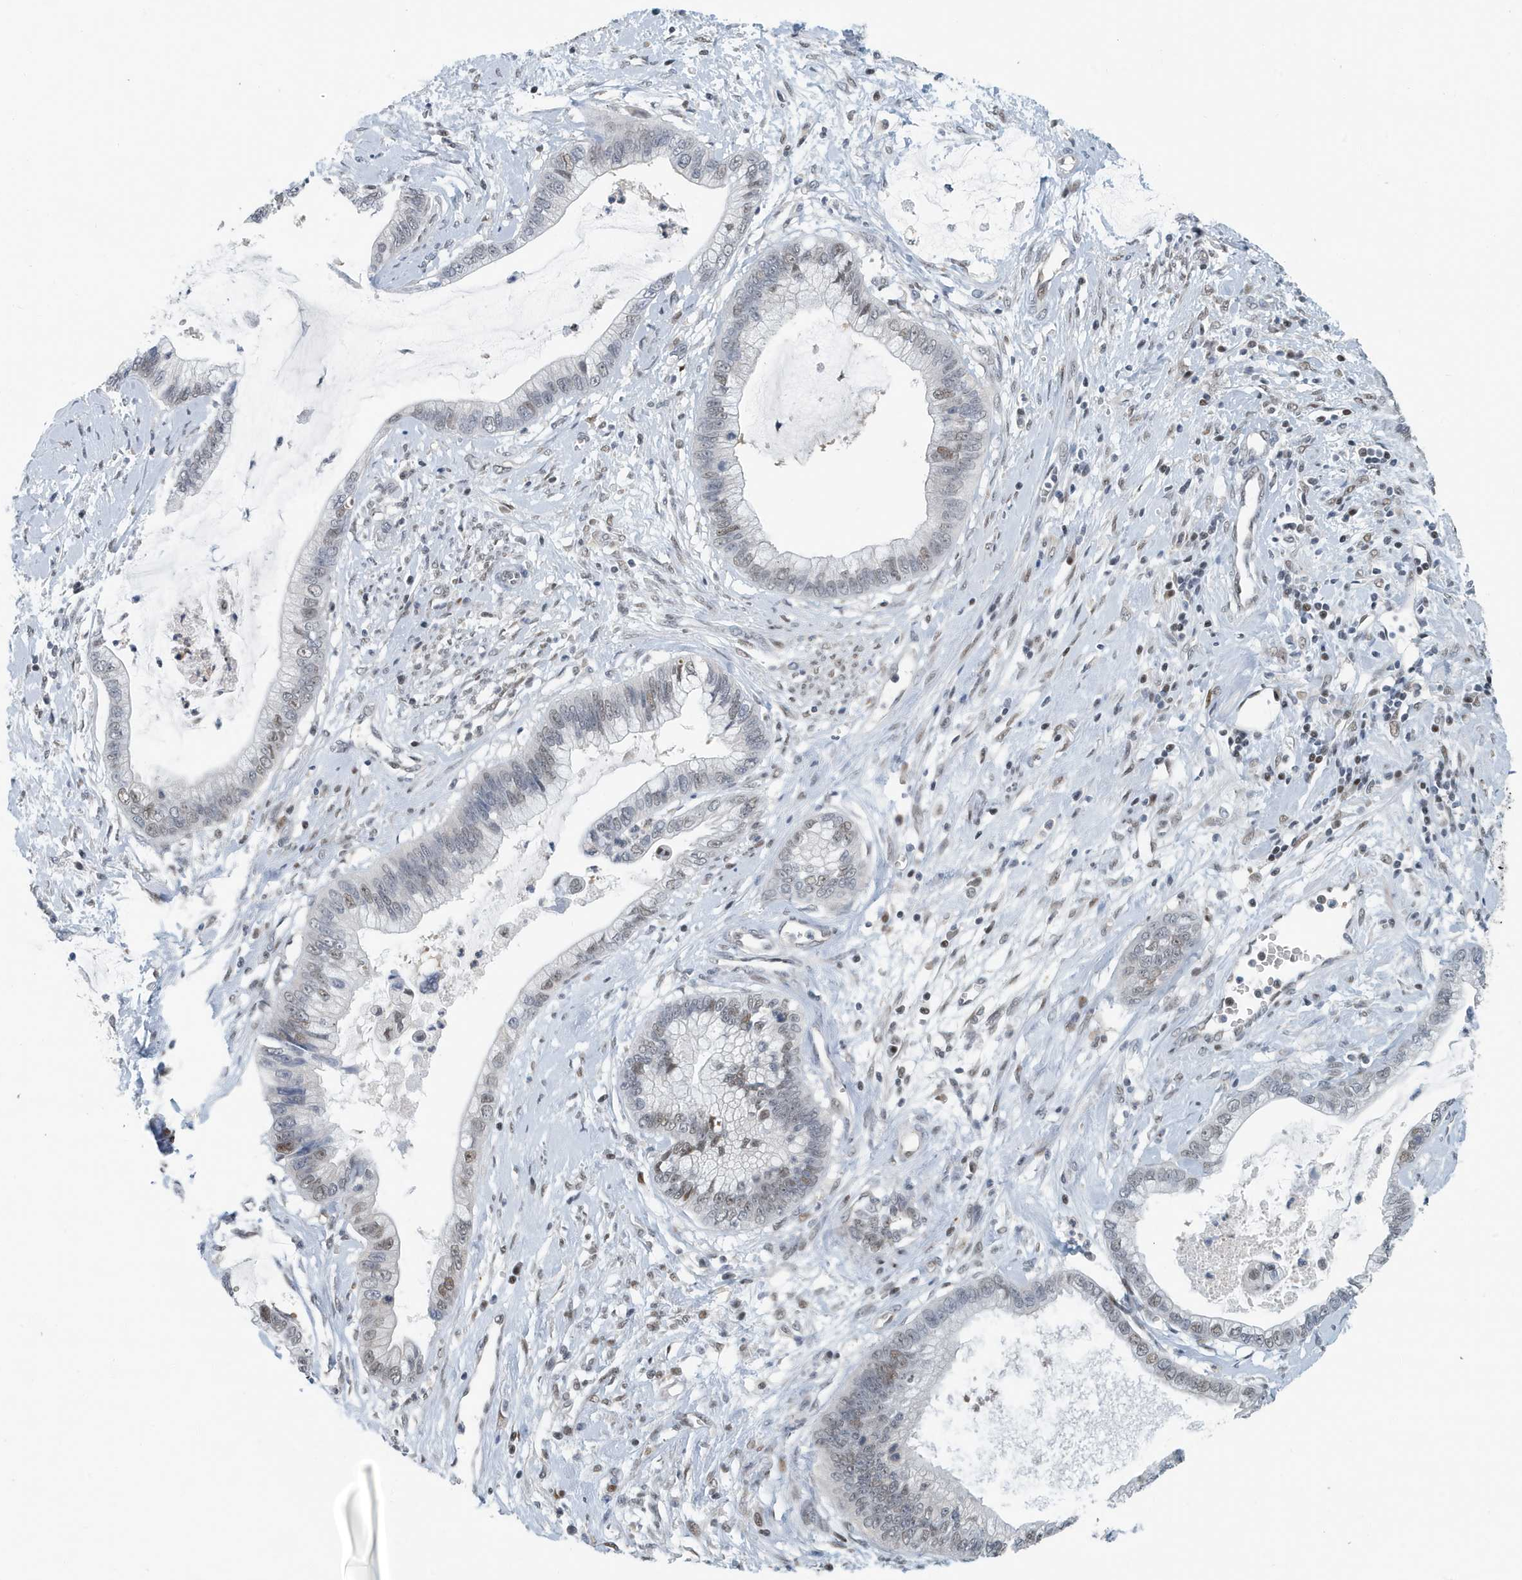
{"staining": {"intensity": "weak", "quantity": "<25%", "location": "nuclear"}, "tissue": "cervical cancer", "cell_type": "Tumor cells", "image_type": "cancer", "snomed": [{"axis": "morphology", "description": "Adenocarcinoma, NOS"}, {"axis": "topography", "description": "Cervix"}], "caption": "The histopathology image displays no staining of tumor cells in cervical cancer.", "gene": "KIF15", "patient": {"sex": "female", "age": 44}}